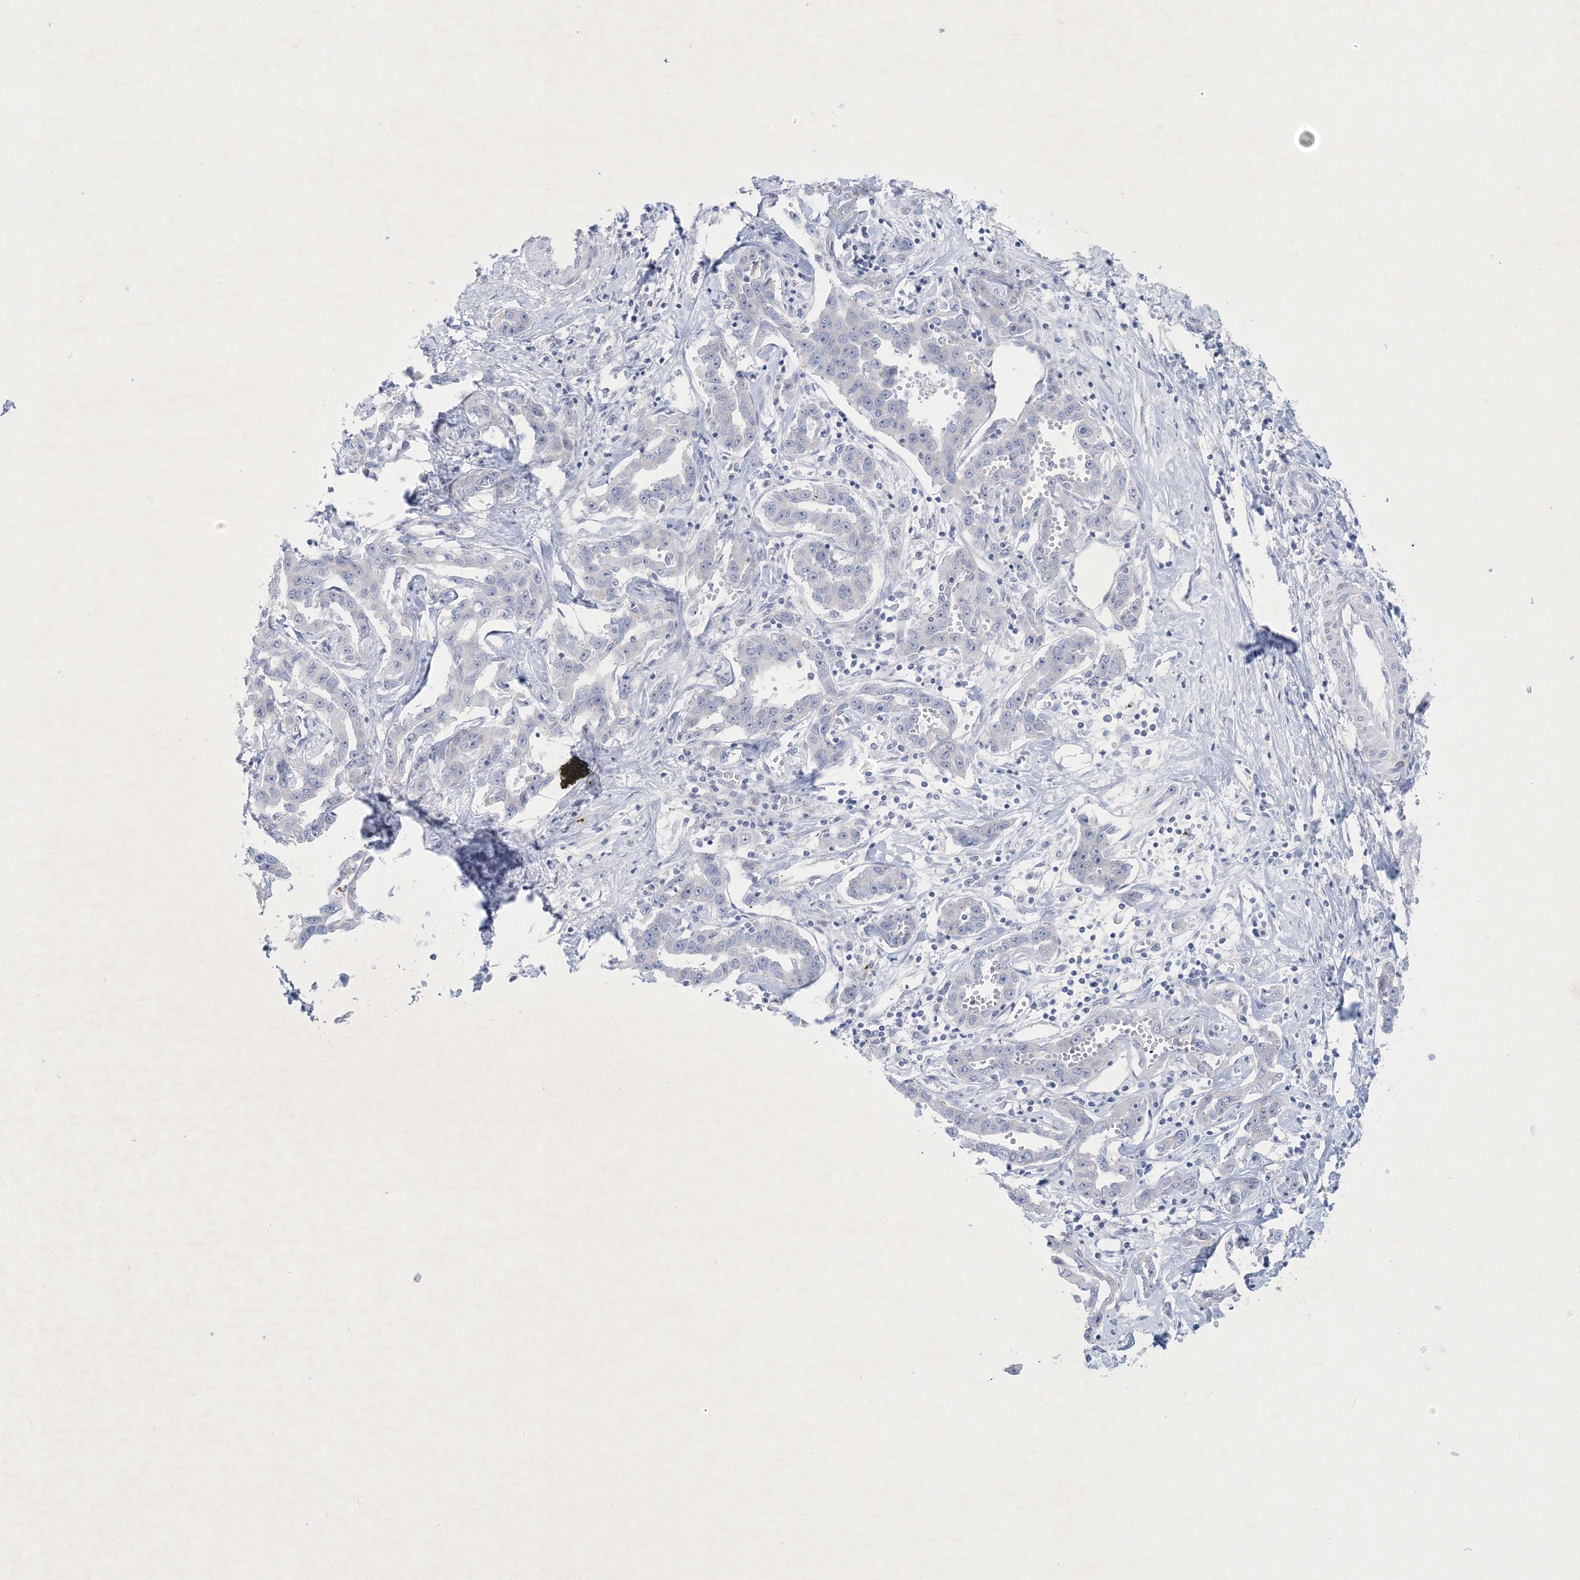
{"staining": {"intensity": "negative", "quantity": "none", "location": "none"}, "tissue": "liver cancer", "cell_type": "Tumor cells", "image_type": "cancer", "snomed": [{"axis": "morphology", "description": "Cholangiocarcinoma"}, {"axis": "topography", "description": "Liver"}], "caption": "Immunohistochemistry of human liver cancer (cholangiocarcinoma) displays no expression in tumor cells.", "gene": "GABRG1", "patient": {"sex": "male", "age": 59}}